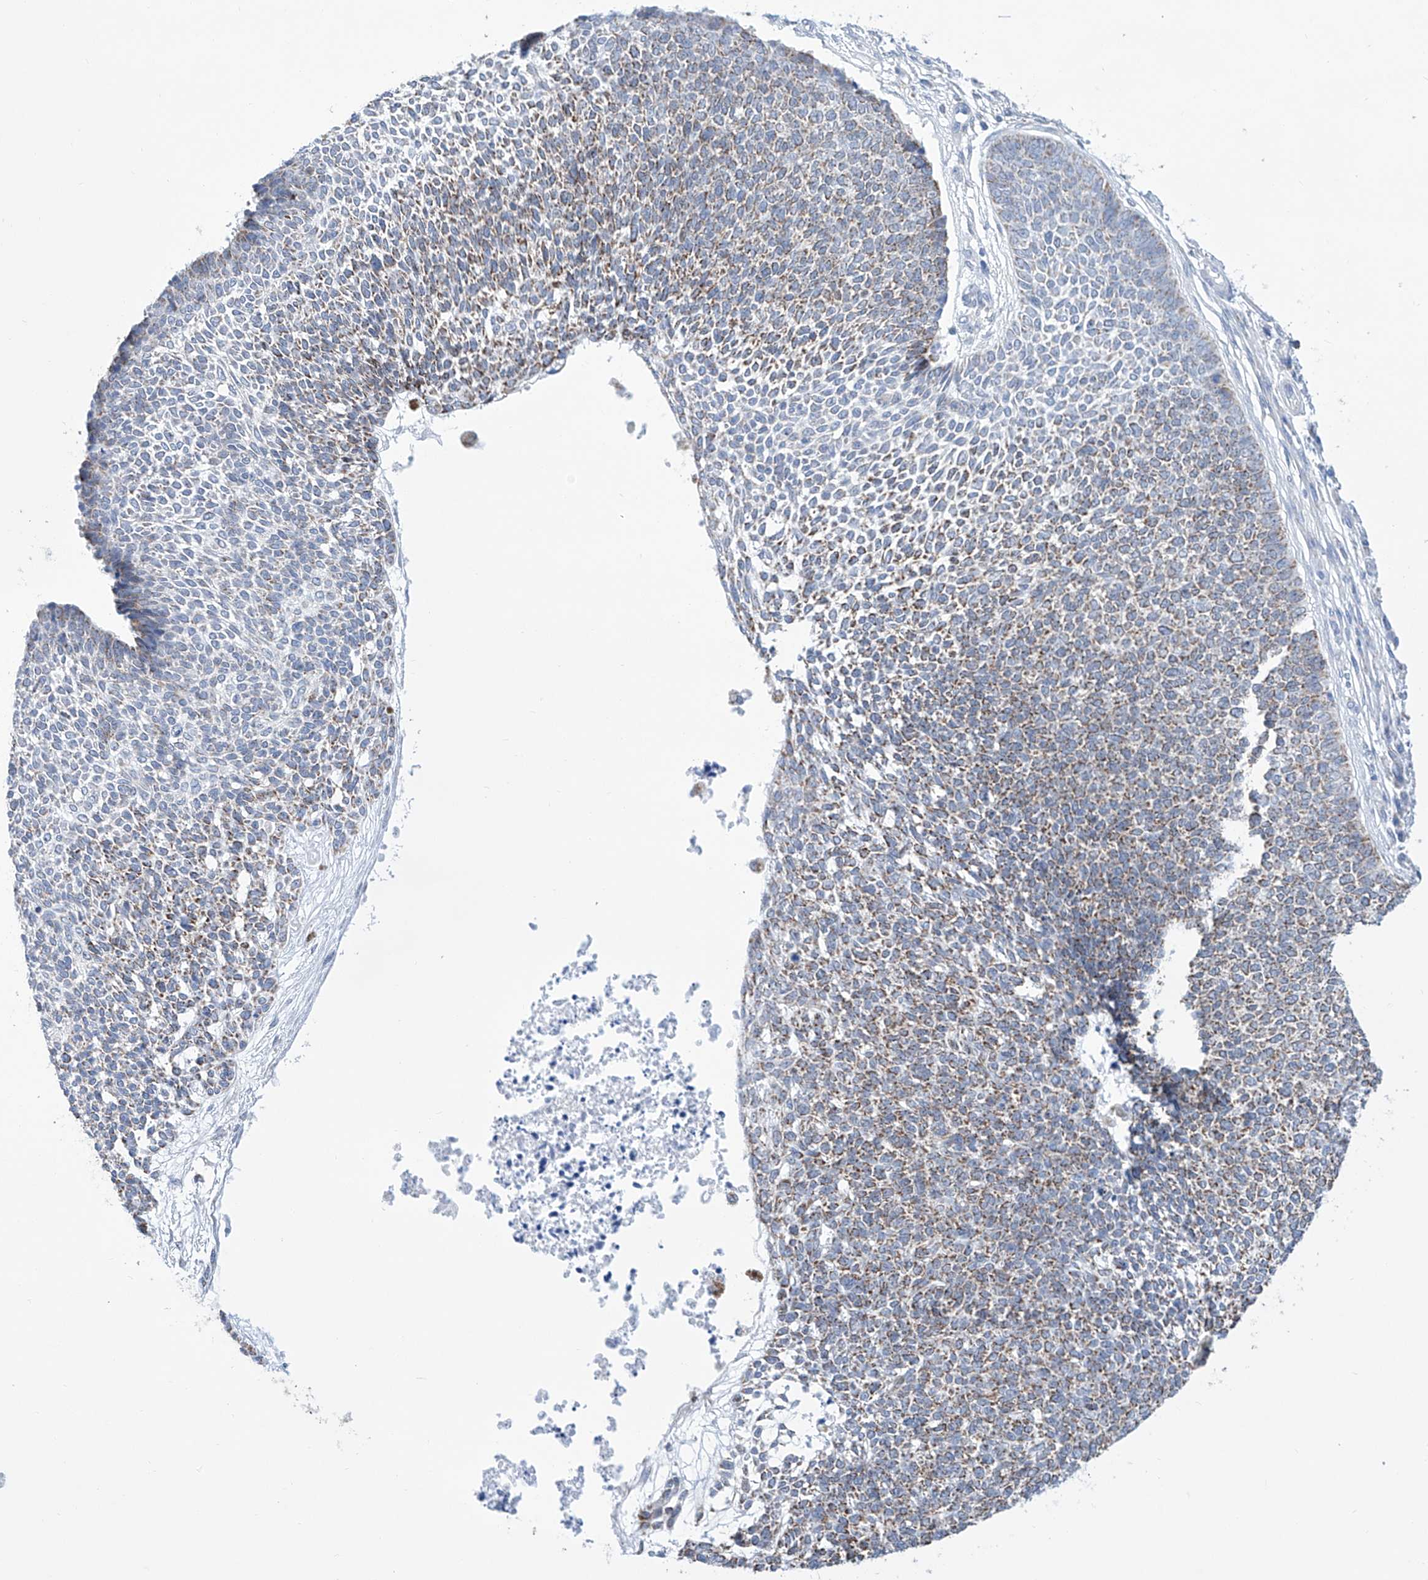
{"staining": {"intensity": "moderate", "quantity": ">75%", "location": "cytoplasmic/membranous"}, "tissue": "skin cancer", "cell_type": "Tumor cells", "image_type": "cancer", "snomed": [{"axis": "morphology", "description": "Basal cell carcinoma"}, {"axis": "topography", "description": "Skin"}], "caption": "Skin cancer stained for a protein (brown) shows moderate cytoplasmic/membranous positive staining in approximately >75% of tumor cells.", "gene": "ALDH6A1", "patient": {"sex": "female", "age": 84}}